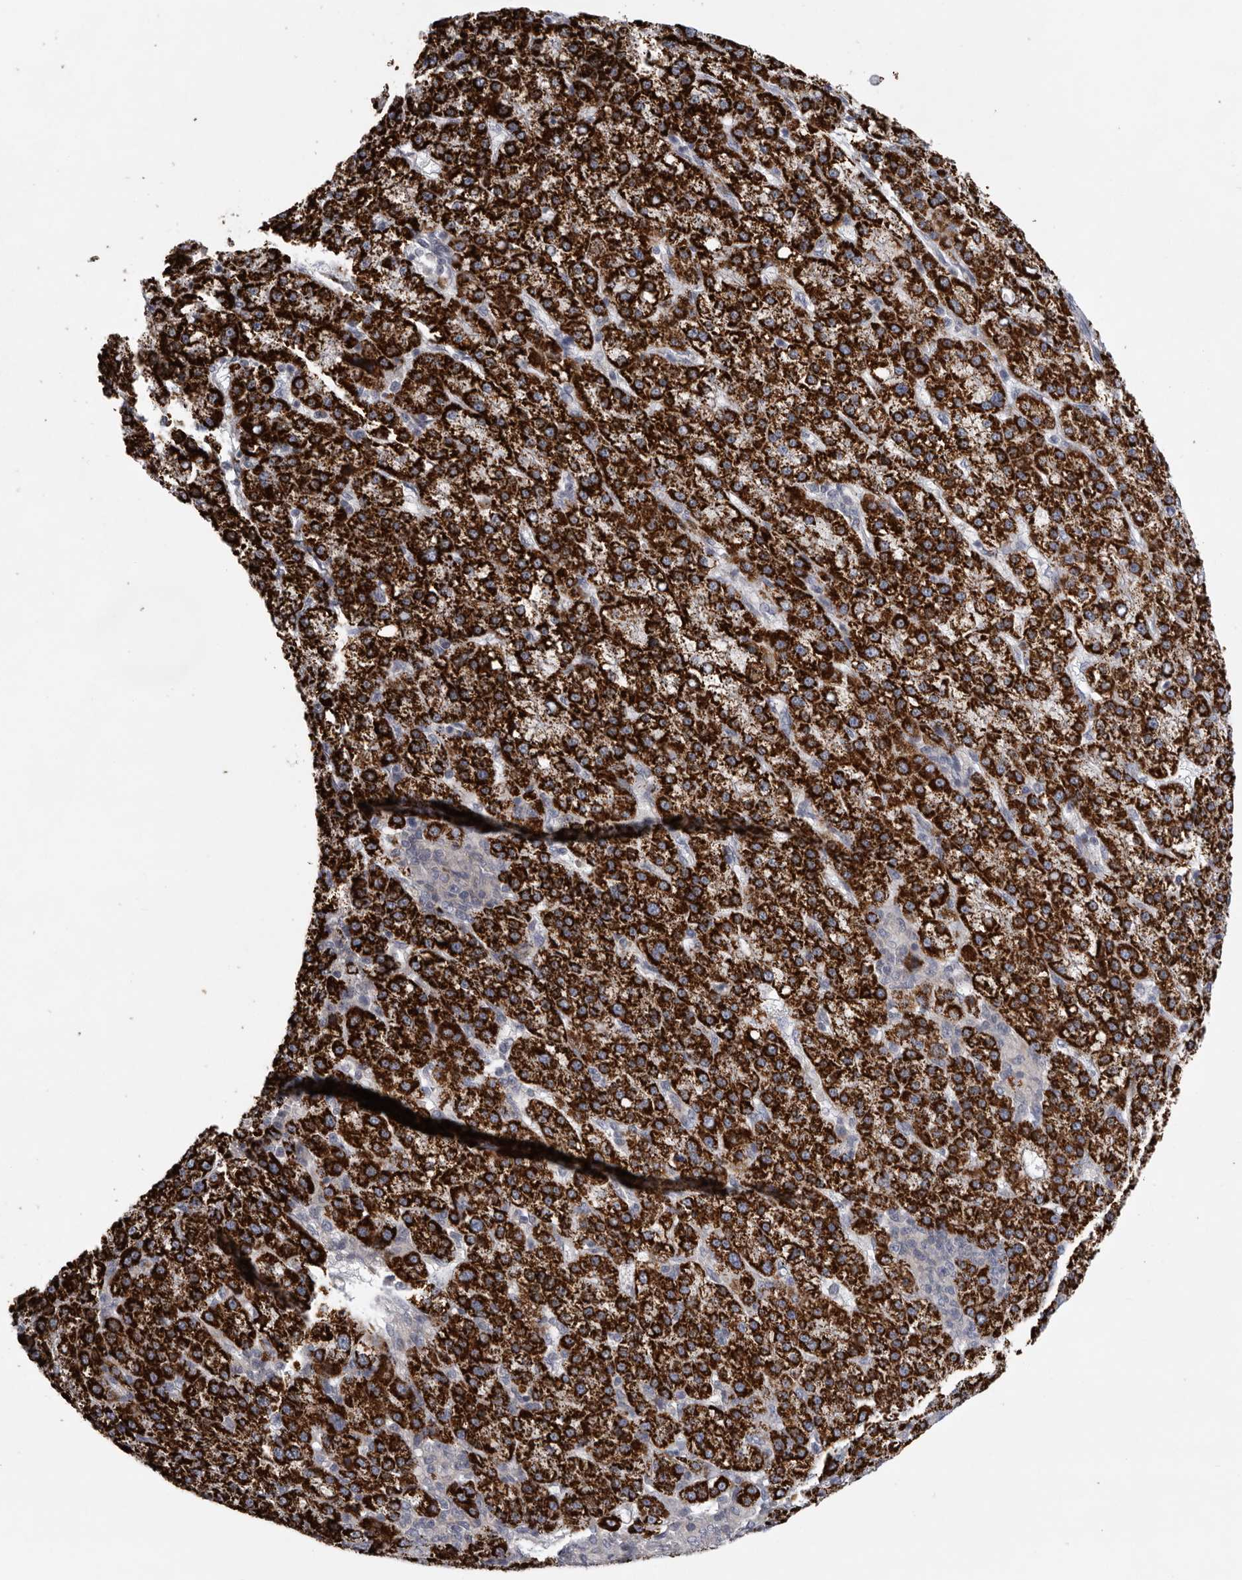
{"staining": {"intensity": "strong", "quantity": ">75%", "location": "cytoplasmic/membranous"}, "tissue": "liver cancer", "cell_type": "Tumor cells", "image_type": "cancer", "snomed": [{"axis": "morphology", "description": "Carcinoma, Hepatocellular, NOS"}, {"axis": "topography", "description": "Liver"}], "caption": "Liver hepatocellular carcinoma stained for a protein (brown) reveals strong cytoplasmic/membranous positive positivity in approximately >75% of tumor cells.", "gene": "USP24", "patient": {"sex": "female", "age": 58}}